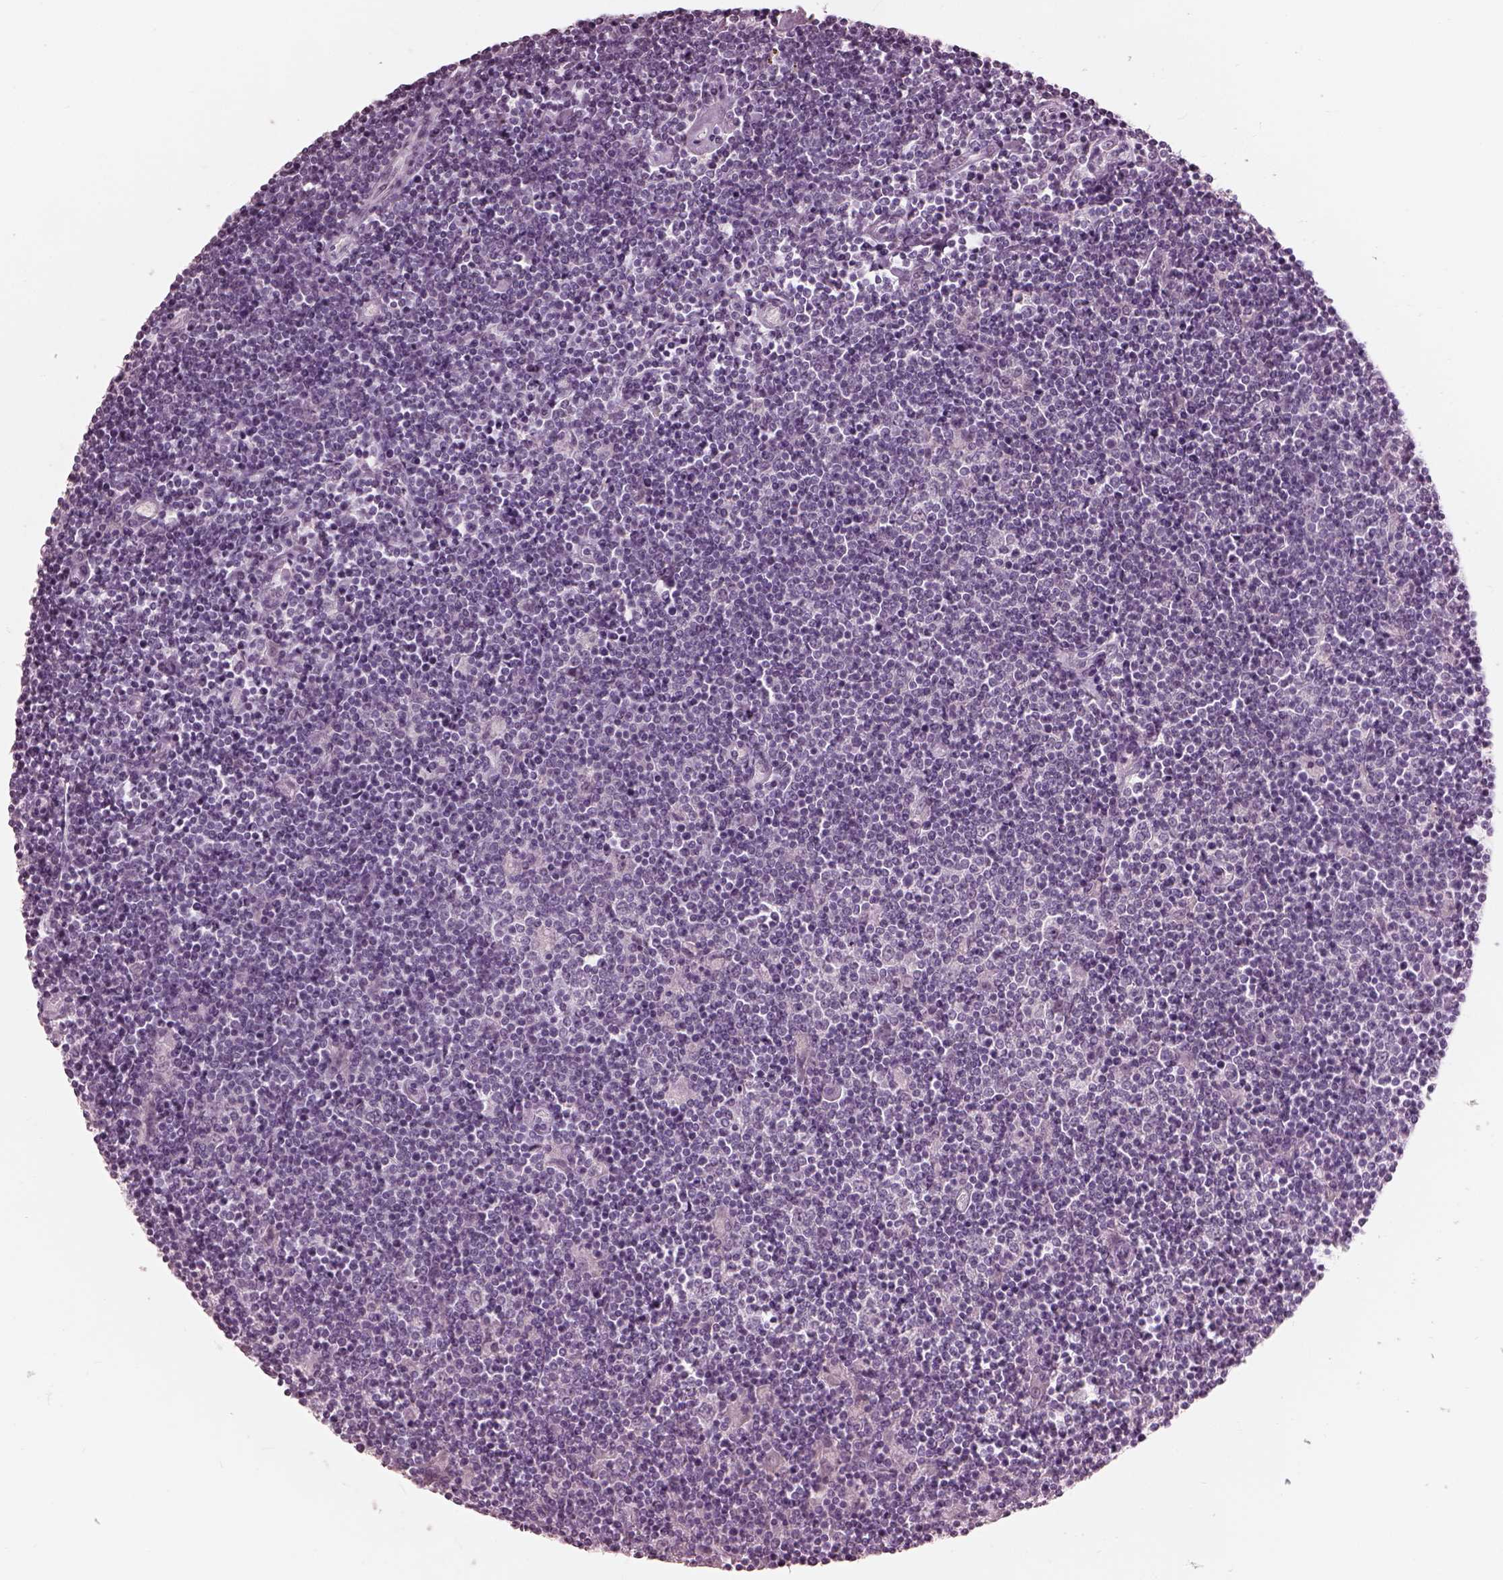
{"staining": {"intensity": "negative", "quantity": "none", "location": "none"}, "tissue": "lymphoma", "cell_type": "Tumor cells", "image_type": "cancer", "snomed": [{"axis": "morphology", "description": "Hodgkin's disease, NOS"}, {"axis": "topography", "description": "Lymph node"}], "caption": "Tumor cells show no significant protein expression in Hodgkin's disease.", "gene": "GARIN4", "patient": {"sex": "male", "age": 40}}